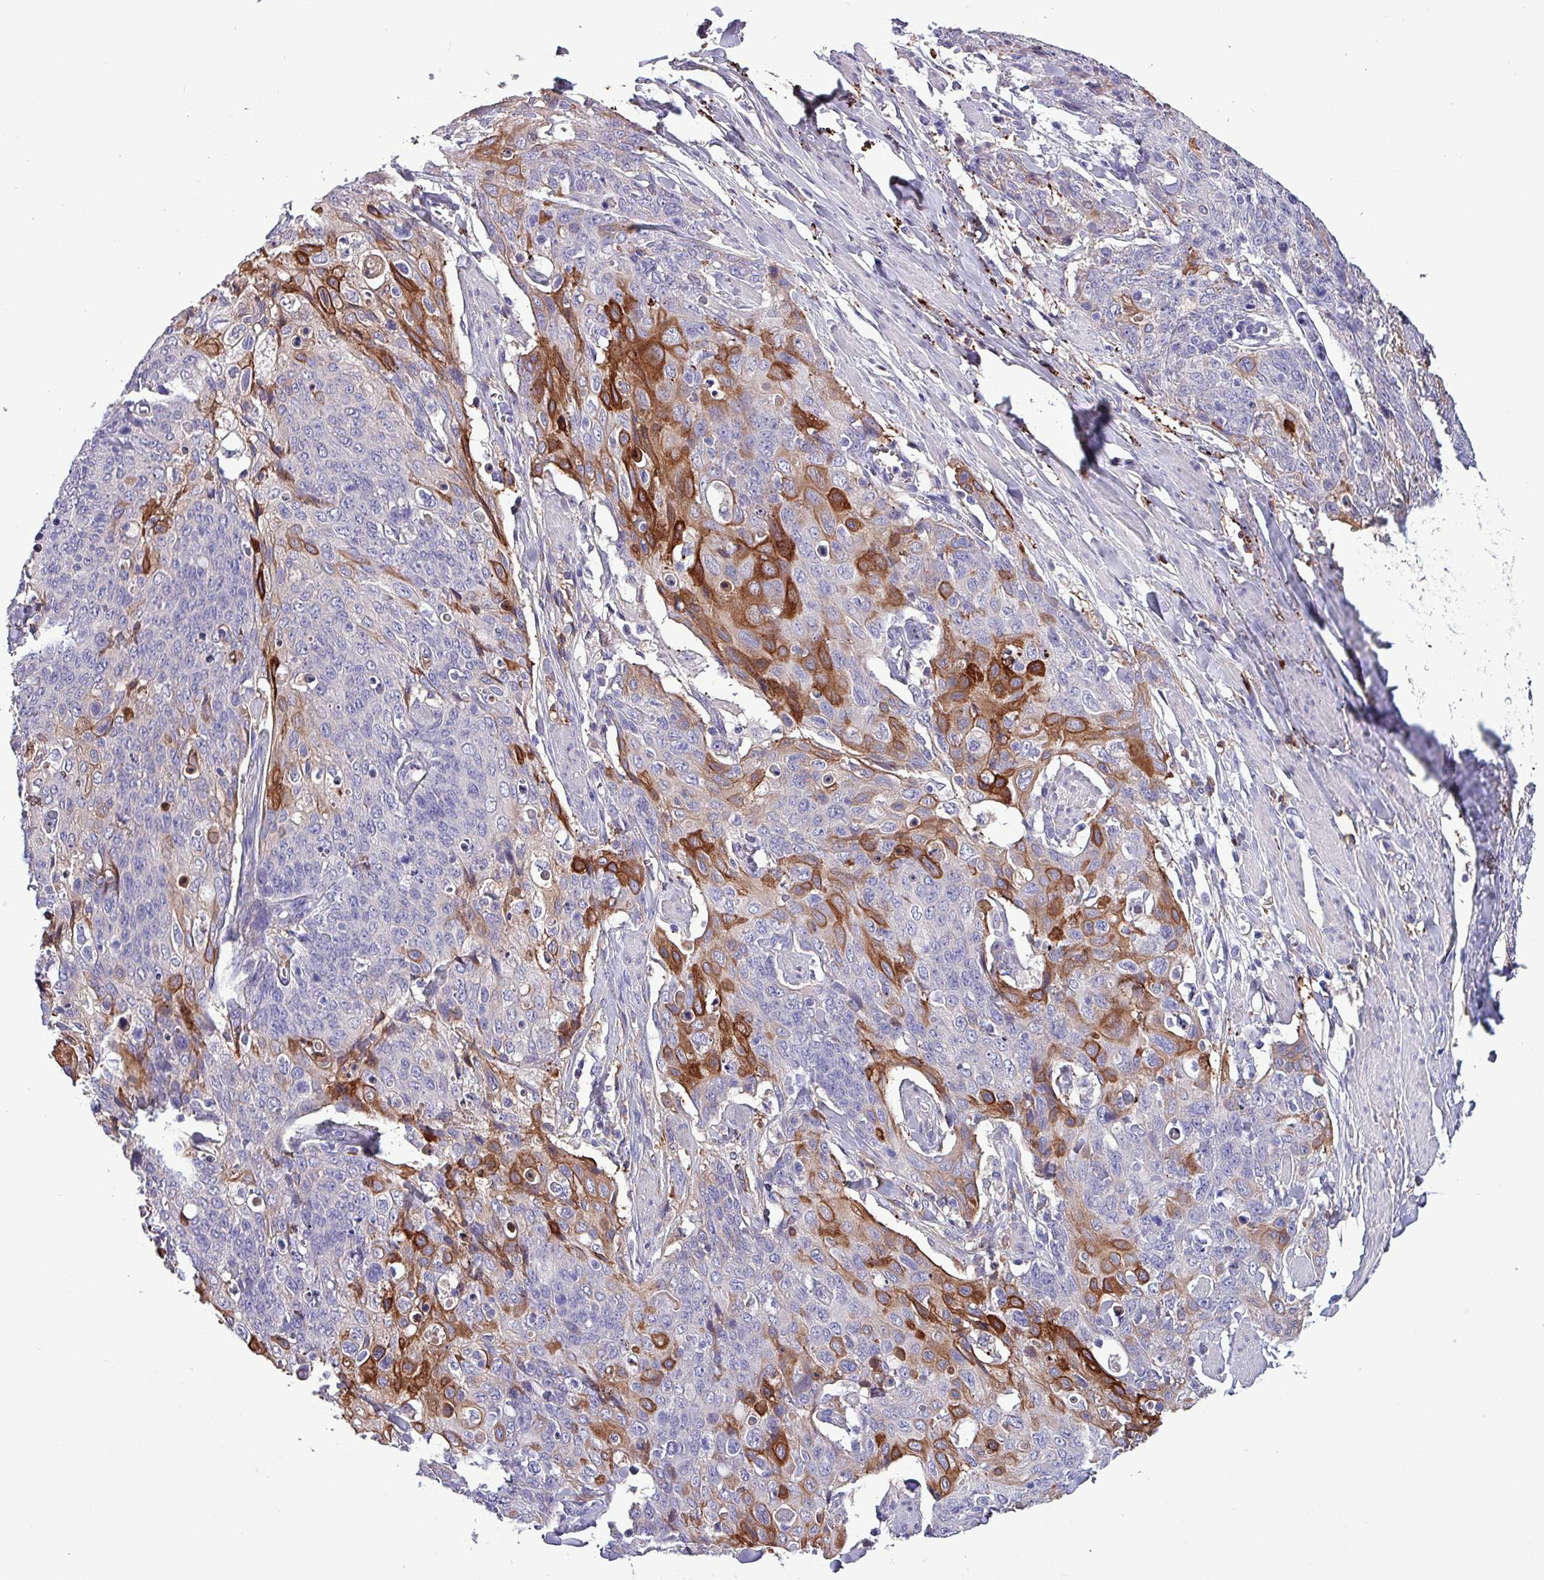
{"staining": {"intensity": "strong", "quantity": "<25%", "location": "cytoplasmic/membranous"}, "tissue": "skin cancer", "cell_type": "Tumor cells", "image_type": "cancer", "snomed": [{"axis": "morphology", "description": "Squamous cell carcinoma, NOS"}, {"axis": "topography", "description": "Skin"}, {"axis": "topography", "description": "Vulva"}], "caption": "Immunohistochemistry (IHC) (DAB (3,3'-diaminobenzidine)) staining of skin cancer shows strong cytoplasmic/membranous protein positivity in about <25% of tumor cells. Using DAB (brown) and hematoxylin (blue) stains, captured at high magnification using brightfield microscopy.", "gene": "HP", "patient": {"sex": "female", "age": 85}}